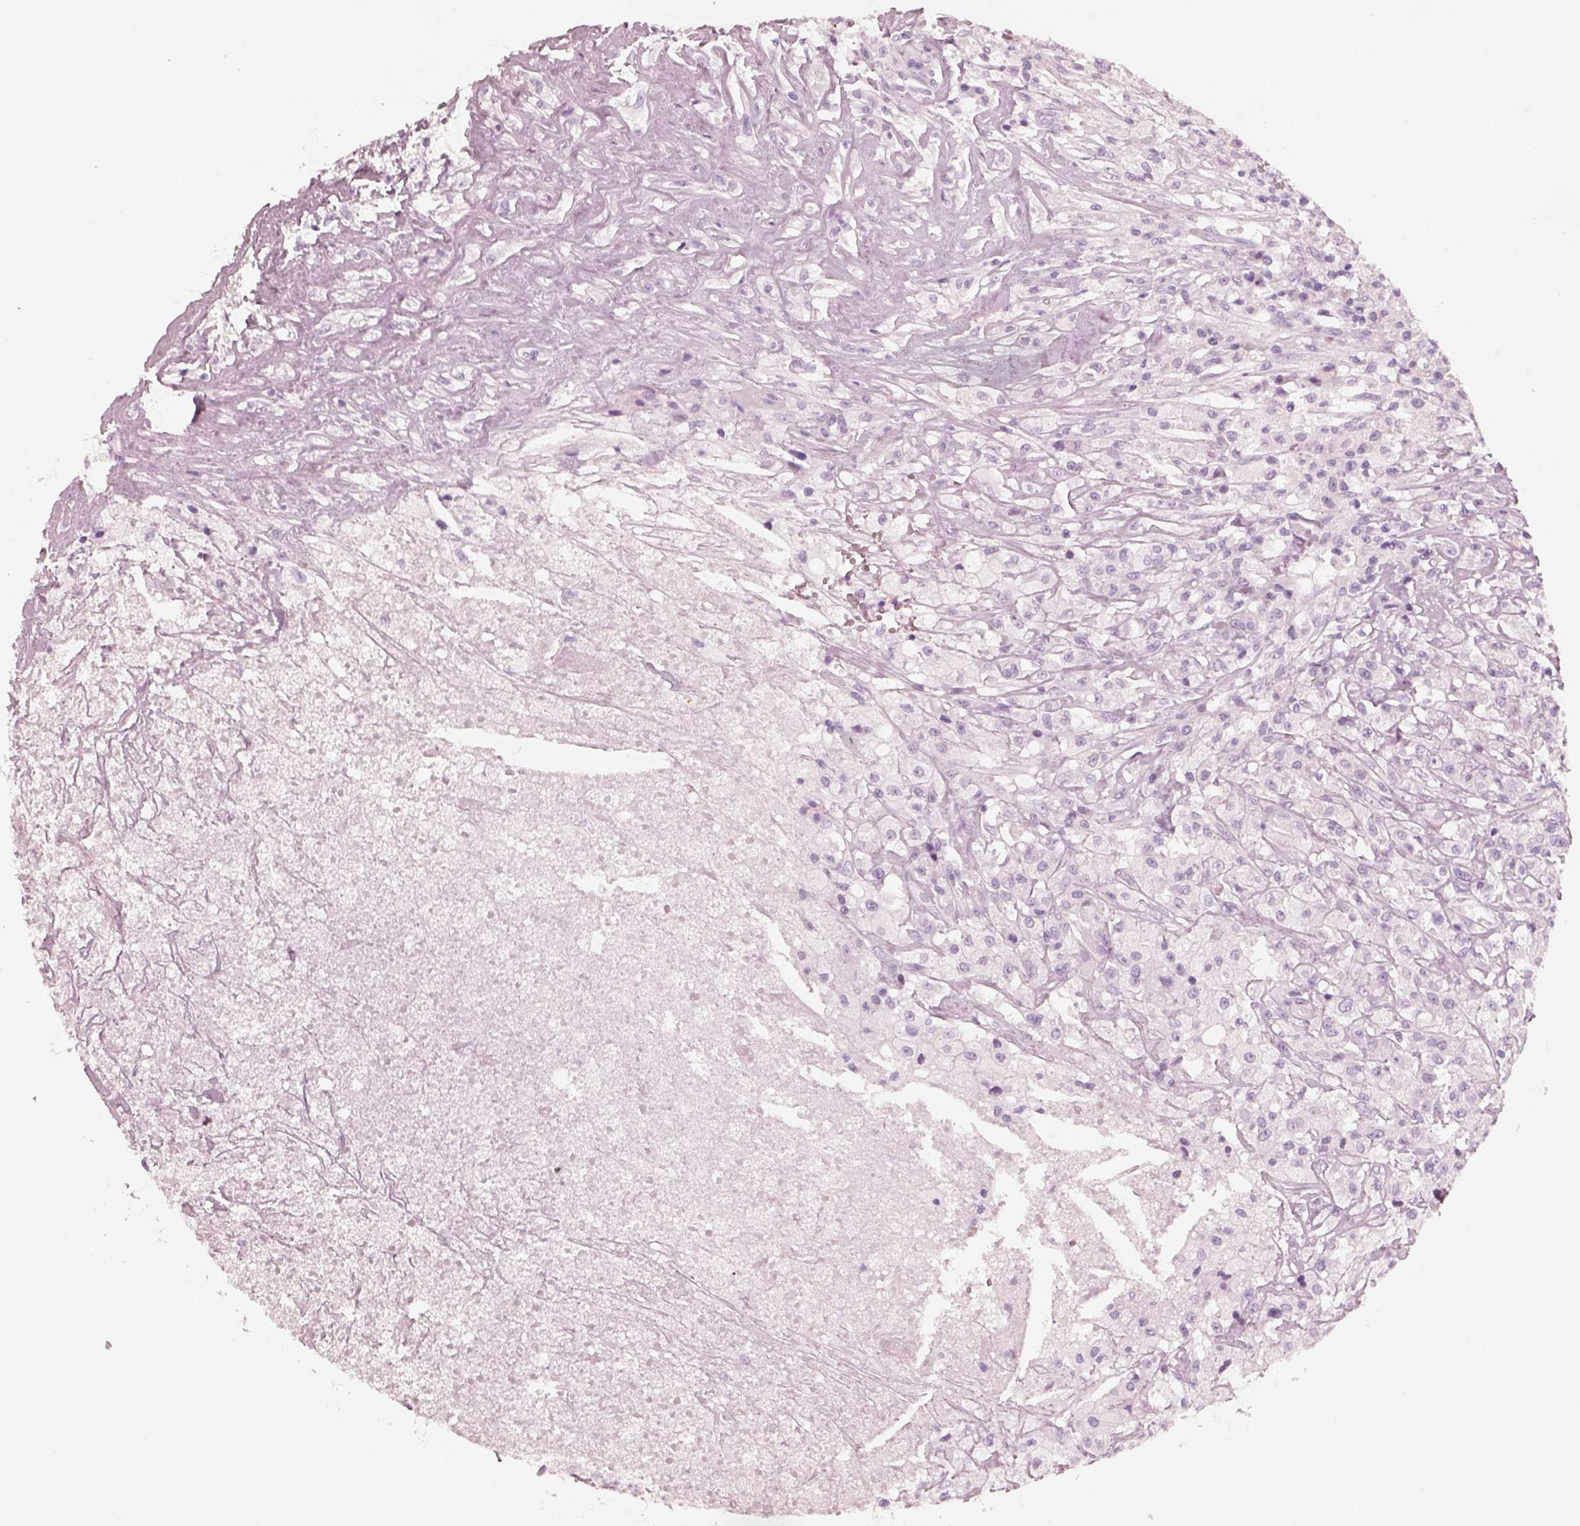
{"staining": {"intensity": "negative", "quantity": "none", "location": "none"}, "tissue": "testis cancer", "cell_type": "Tumor cells", "image_type": "cancer", "snomed": [{"axis": "morphology", "description": "Necrosis, NOS"}, {"axis": "morphology", "description": "Carcinoma, Embryonal, NOS"}, {"axis": "topography", "description": "Testis"}], "caption": "IHC photomicrograph of testis cancer (embryonal carcinoma) stained for a protein (brown), which exhibits no positivity in tumor cells.", "gene": "PON3", "patient": {"sex": "male", "age": 19}}